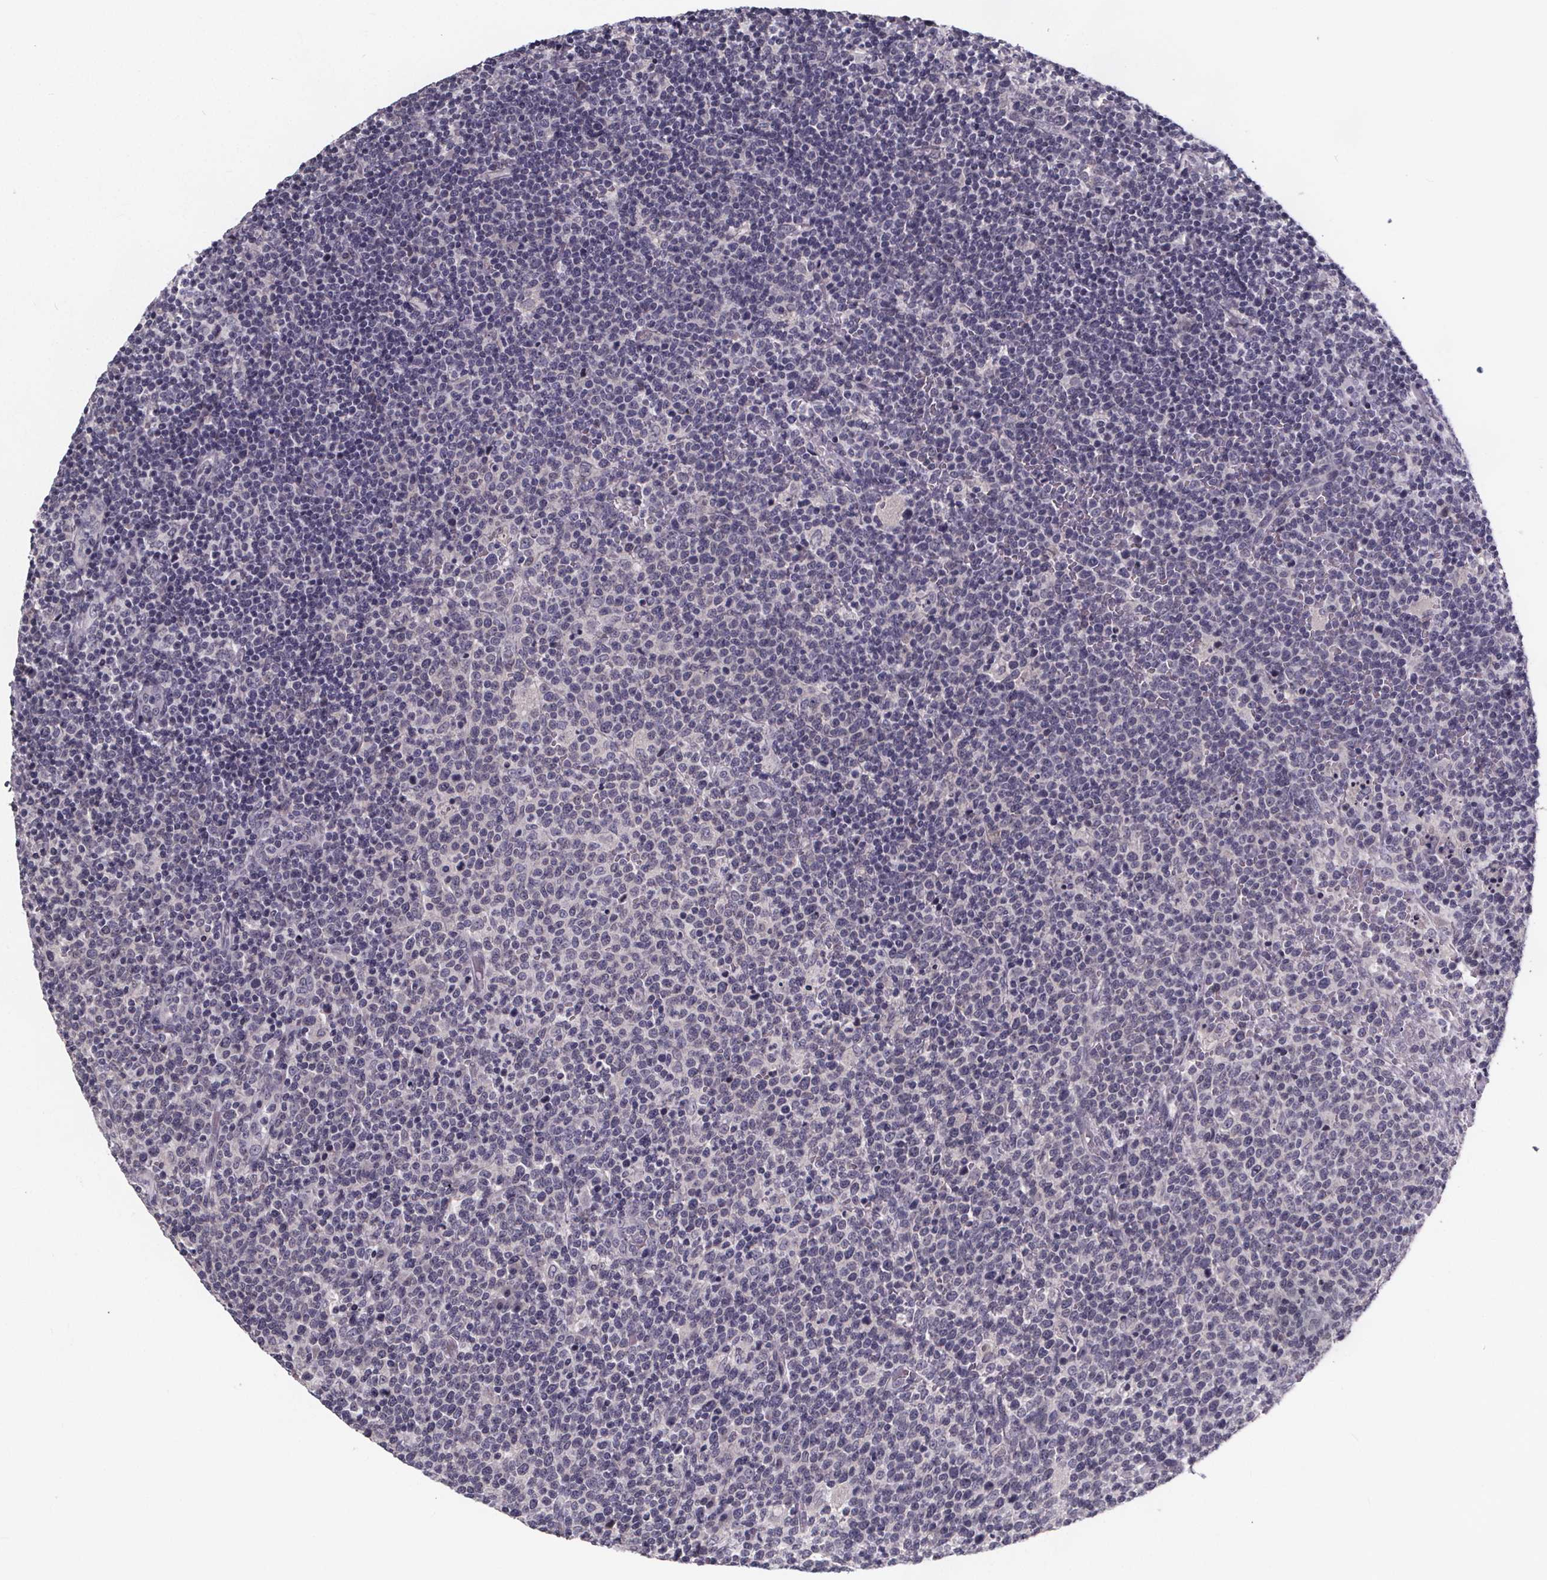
{"staining": {"intensity": "negative", "quantity": "none", "location": "none"}, "tissue": "lymphoma", "cell_type": "Tumor cells", "image_type": "cancer", "snomed": [{"axis": "morphology", "description": "Malignant lymphoma, non-Hodgkin's type, High grade"}, {"axis": "topography", "description": "Lymph node"}], "caption": "The micrograph demonstrates no staining of tumor cells in malignant lymphoma, non-Hodgkin's type (high-grade).", "gene": "FAM181B", "patient": {"sex": "male", "age": 61}}